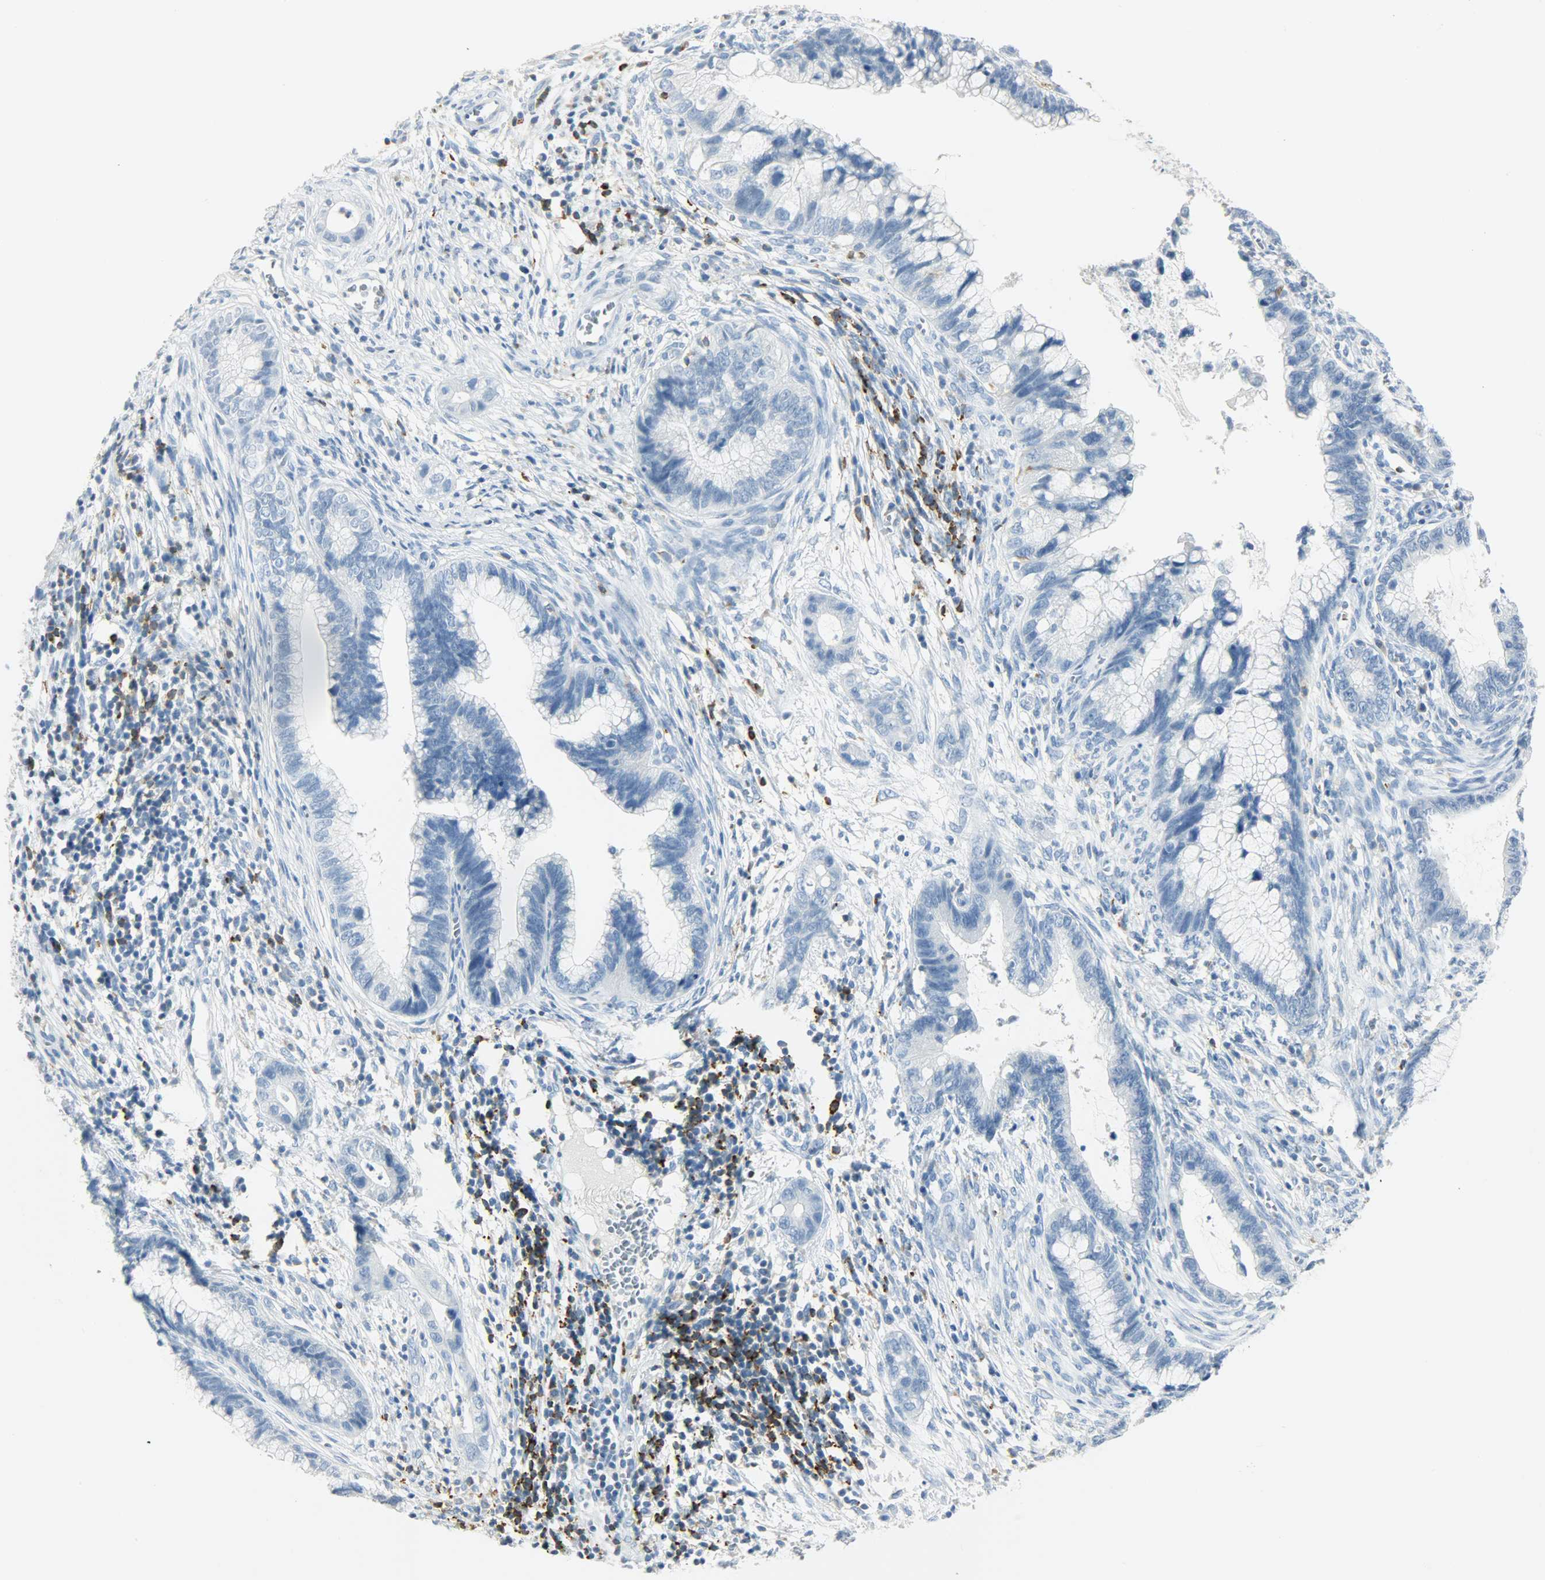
{"staining": {"intensity": "negative", "quantity": "none", "location": "none"}, "tissue": "cervical cancer", "cell_type": "Tumor cells", "image_type": "cancer", "snomed": [{"axis": "morphology", "description": "Adenocarcinoma, NOS"}, {"axis": "topography", "description": "Cervix"}], "caption": "Immunohistochemical staining of human adenocarcinoma (cervical) demonstrates no significant expression in tumor cells.", "gene": "PTPN6", "patient": {"sex": "female", "age": 44}}